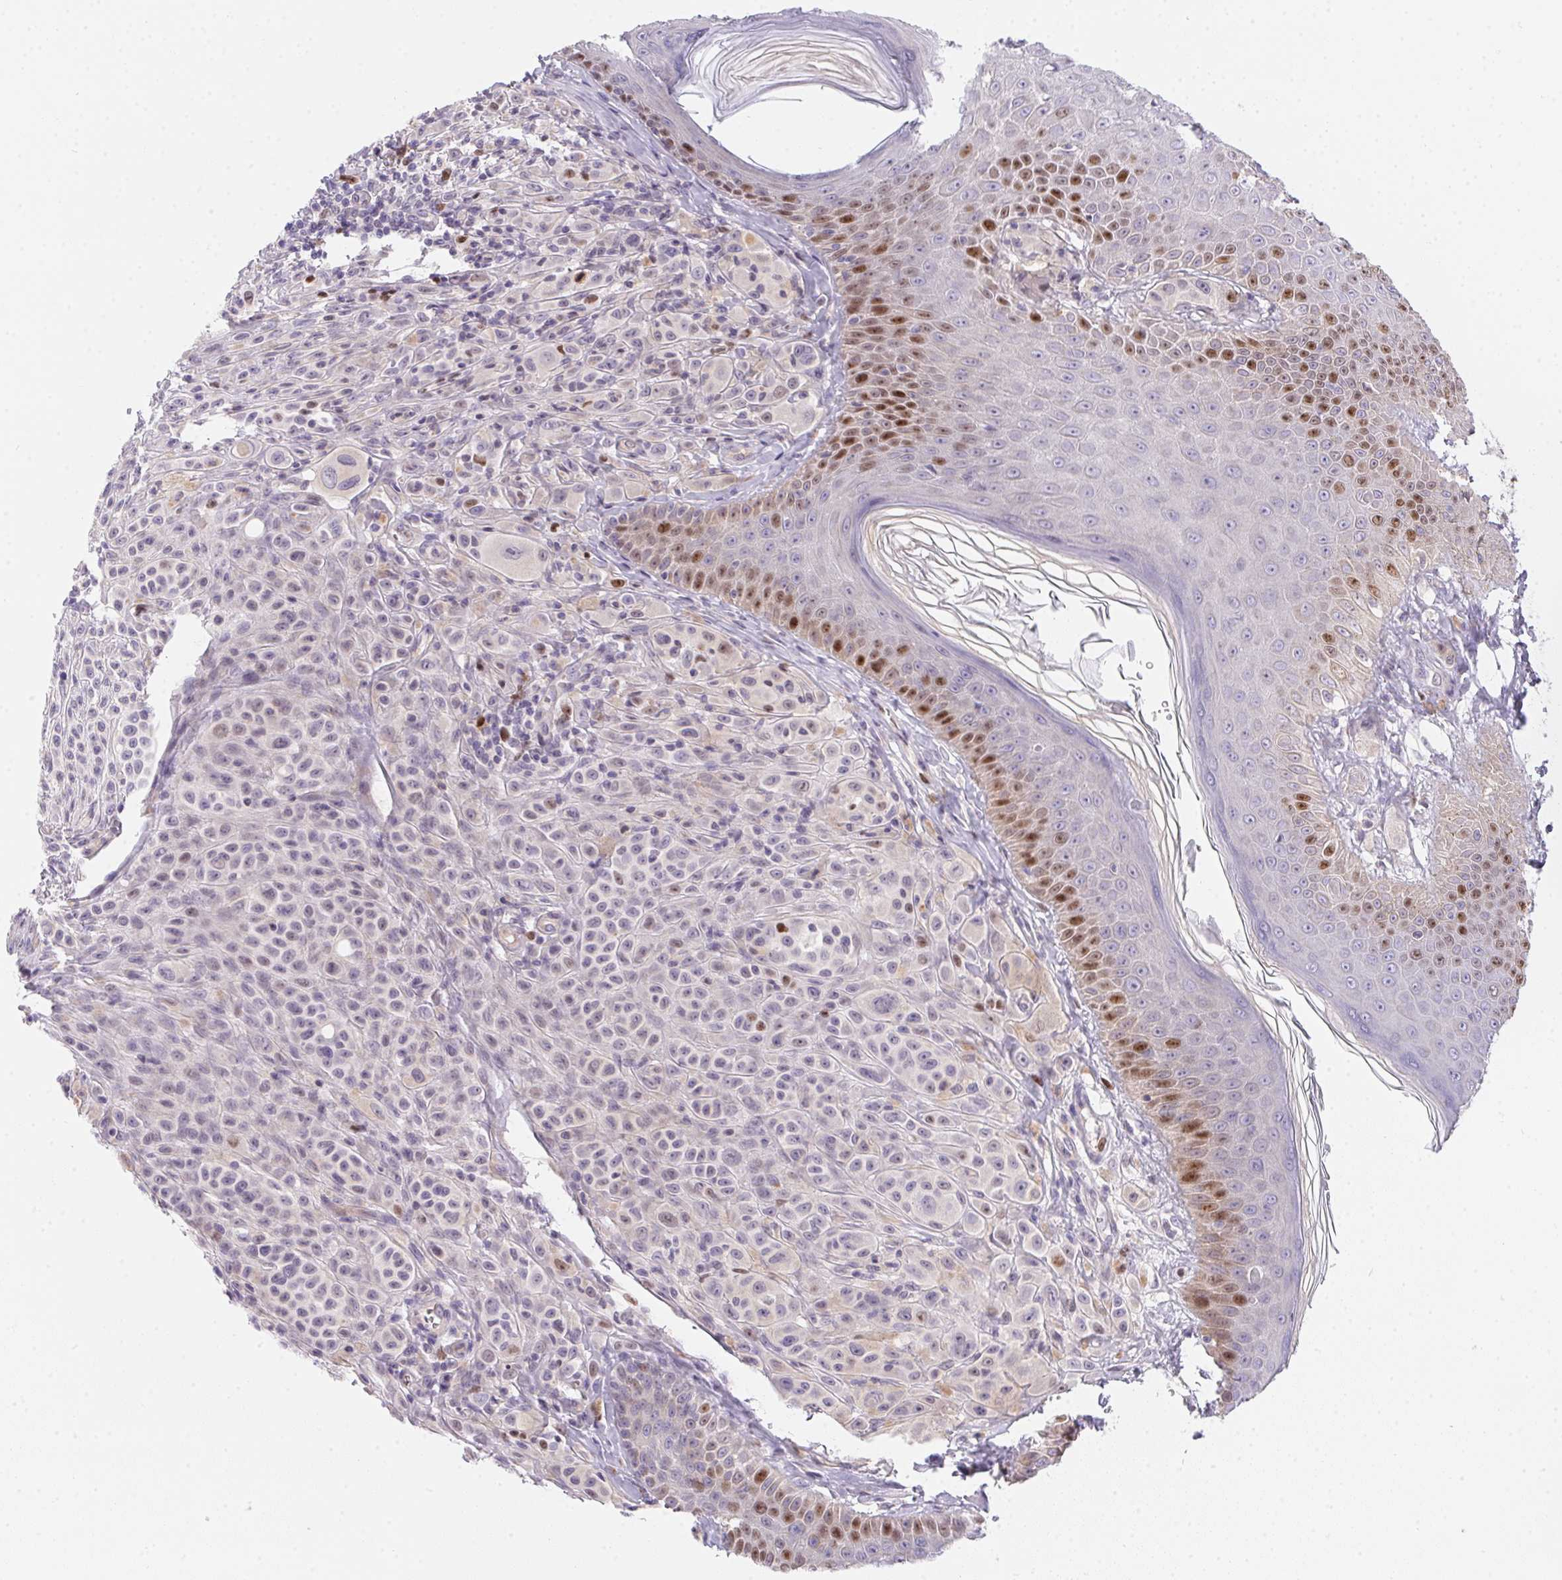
{"staining": {"intensity": "moderate", "quantity": "<25%", "location": "nuclear"}, "tissue": "melanoma", "cell_type": "Tumor cells", "image_type": "cancer", "snomed": [{"axis": "morphology", "description": "Malignant melanoma, NOS"}, {"axis": "topography", "description": "Skin"}], "caption": "A low amount of moderate nuclear expression is present in approximately <25% of tumor cells in malignant melanoma tissue. Nuclei are stained in blue.", "gene": "HELLS", "patient": {"sex": "male", "age": 67}}